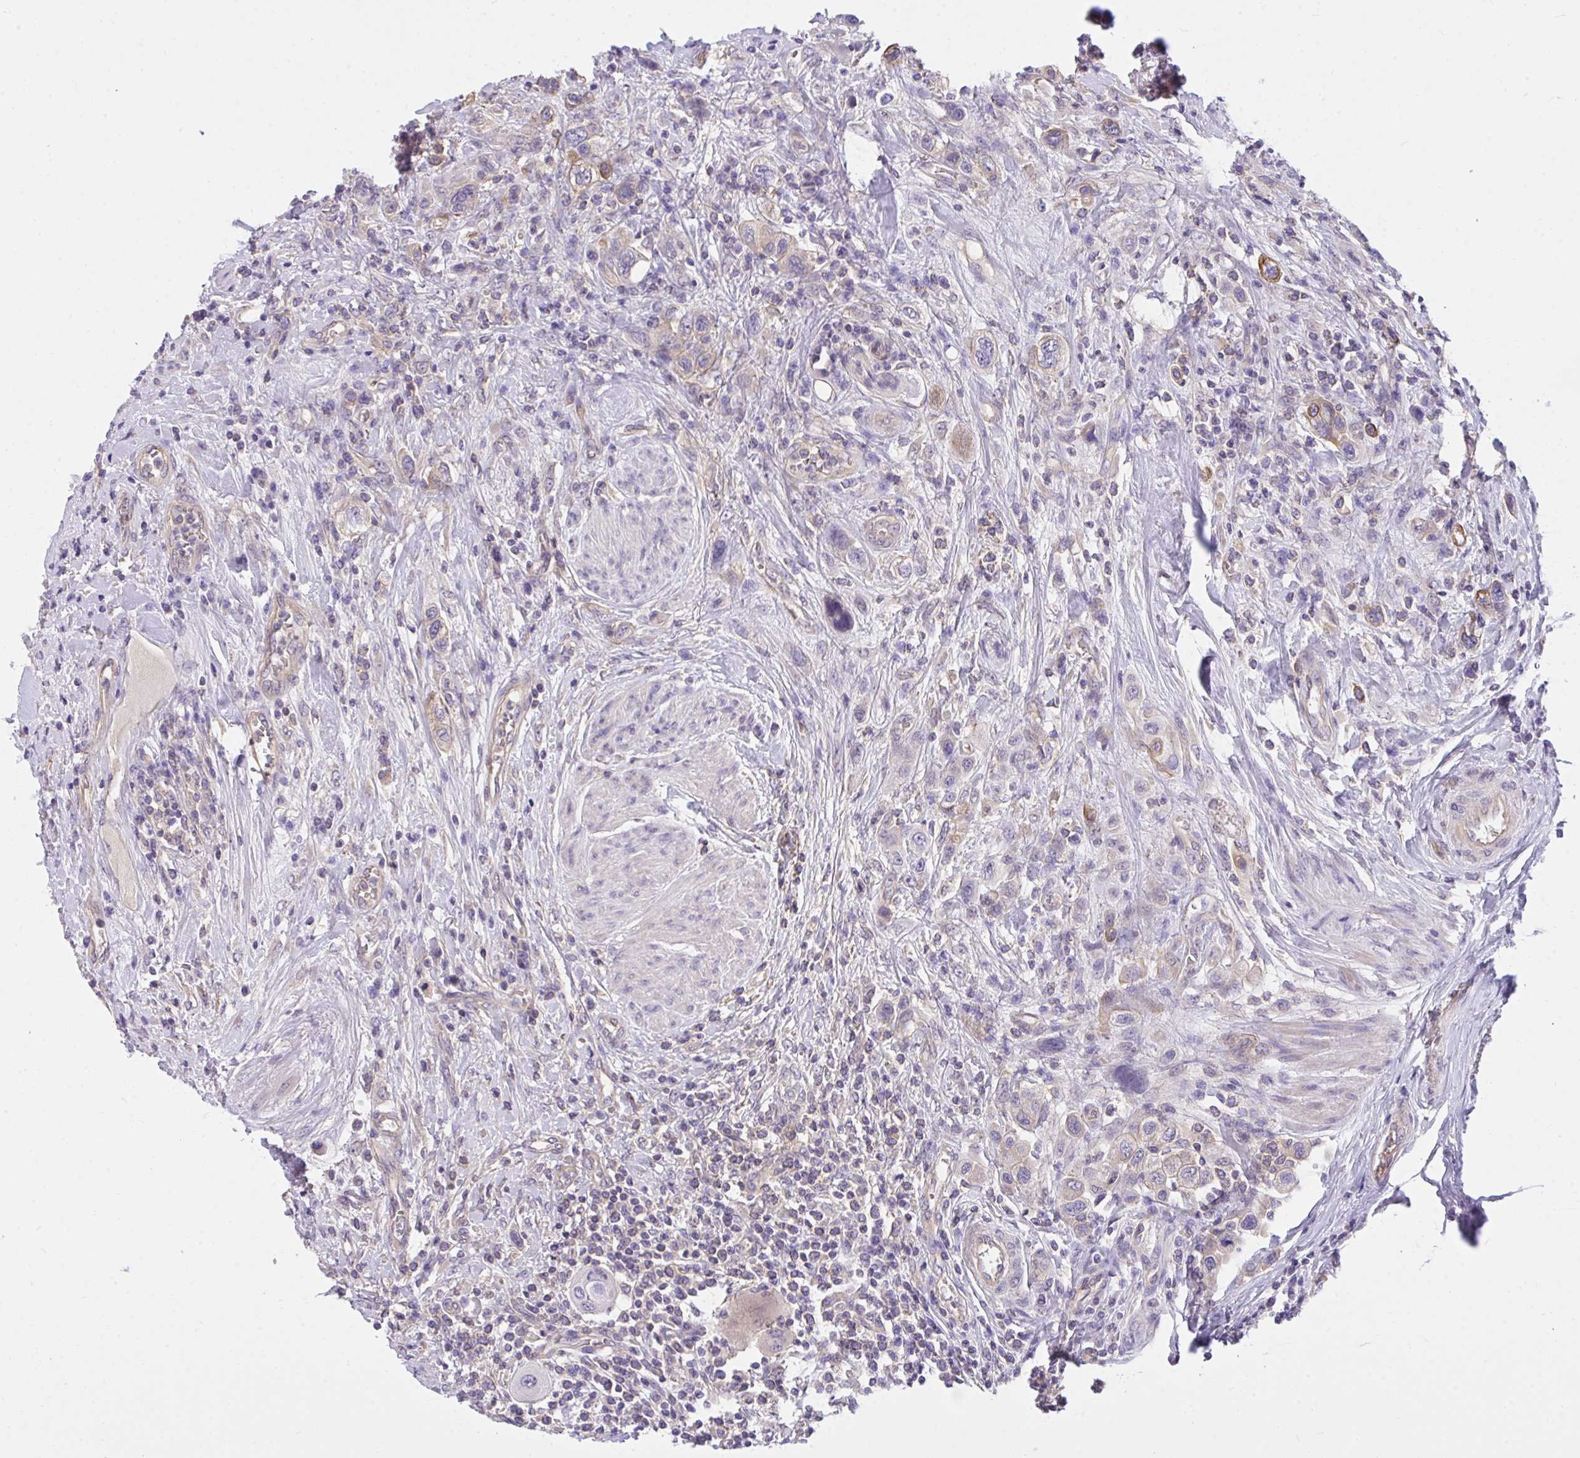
{"staining": {"intensity": "weak", "quantity": "<25%", "location": "cytoplasmic/membranous"}, "tissue": "urothelial cancer", "cell_type": "Tumor cells", "image_type": "cancer", "snomed": [{"axis": "morphology", "description": "Urothelial carcinoma, High grade"}, {"axis": "topography", "description": "Urinary bladder"}], "caption": "The immunohistochemistry image has no significant staining in tumor cells of urothelial cancer tissue.", "gene": "TLN2", "patient": {"sex": "male", "age": 50}}